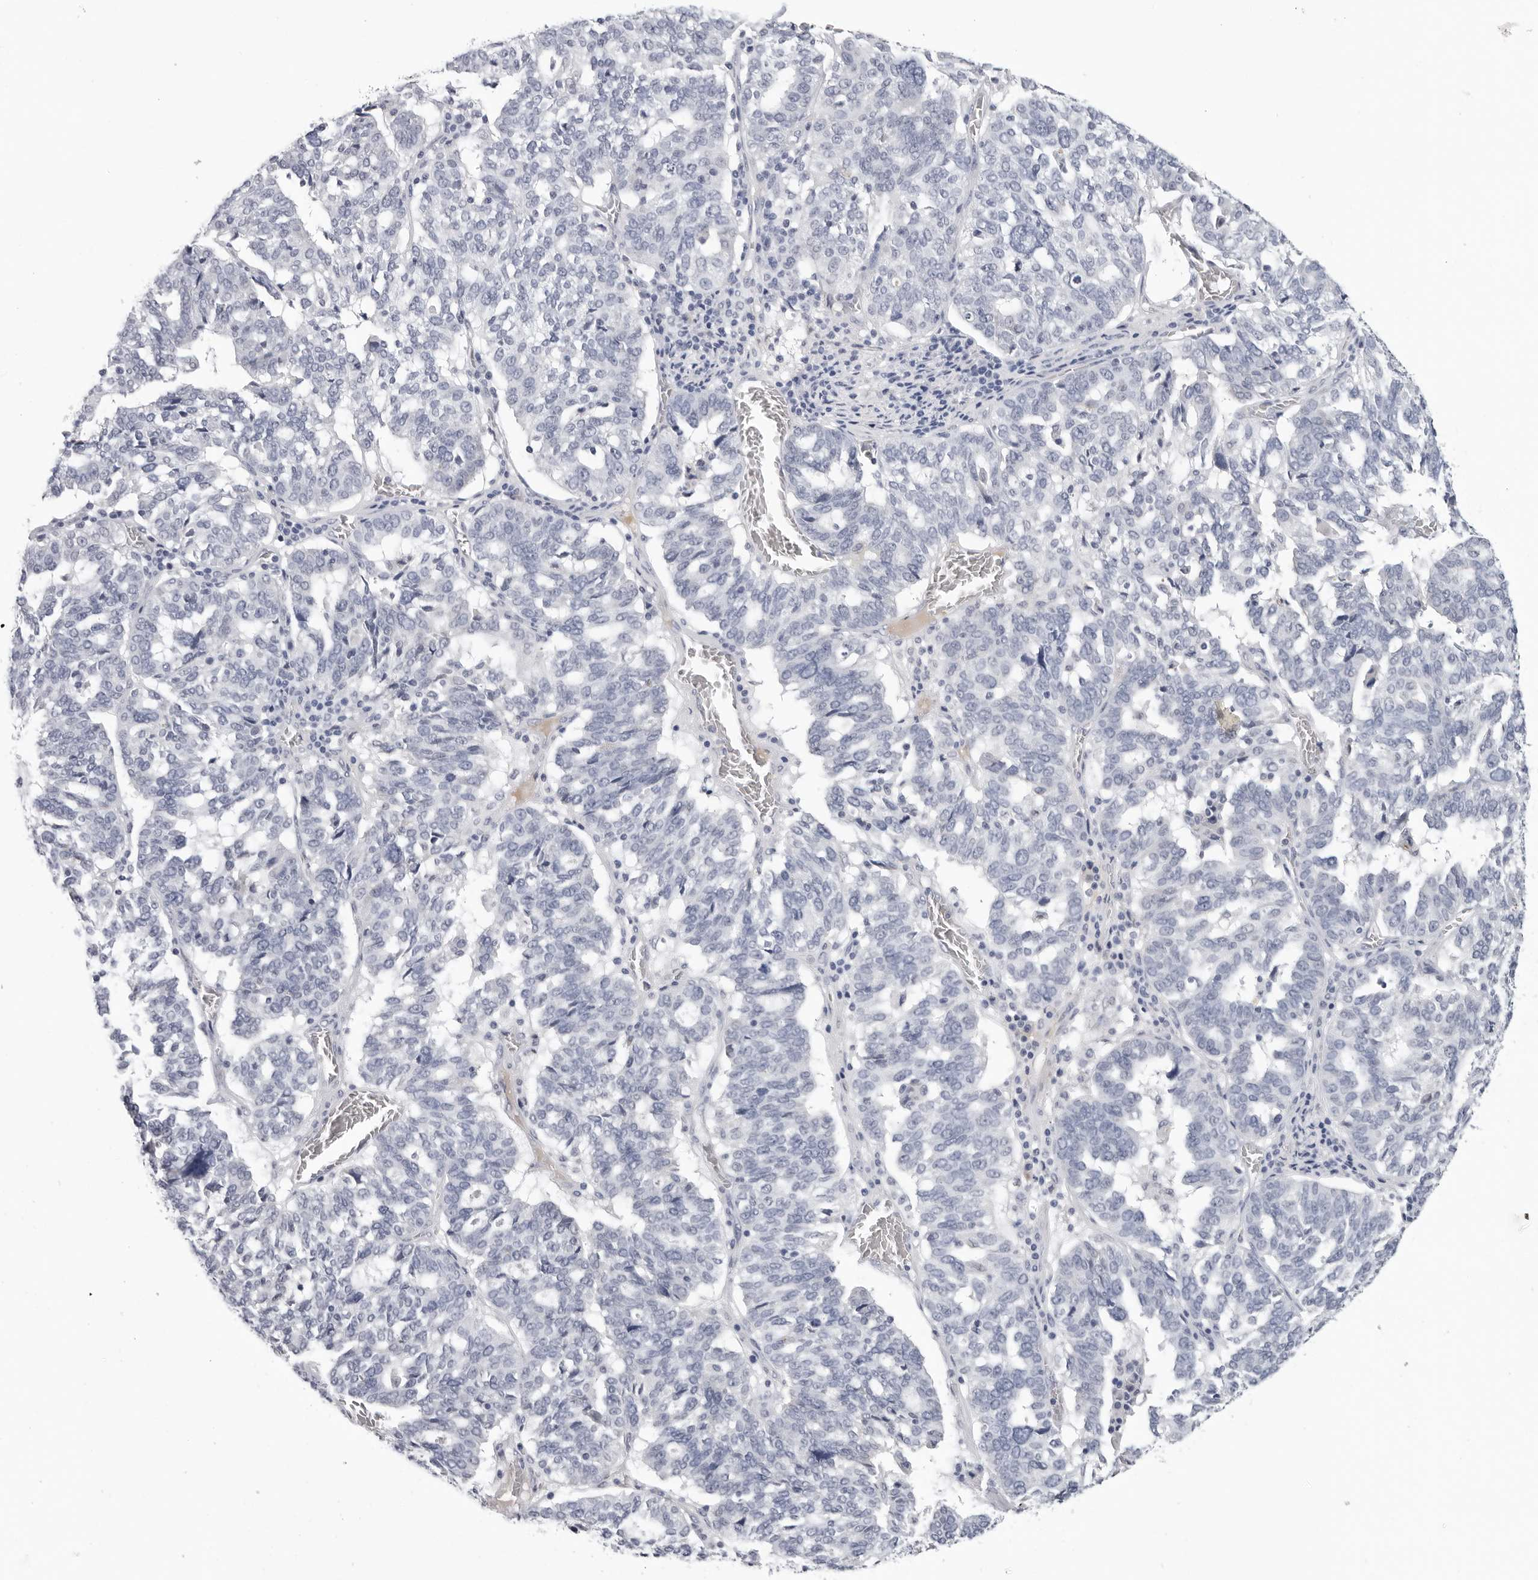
{"staining": {"intensity": "negative", "quantity": "none", "location": "none"}, "tissue": "ovarian cancer", "cell_type": "Tumor cells", "image_type": "cancer", "snomed": [{"axis": "morphology", "description": "Cystadenocarcinoma, serous, NOS"}, {"axis": "topography", "description": "Ovary"}], "caption": "An image of human ovarian cancer is negative for staining in tumor cells.", "gene": "ZNF502", "patient": {"sex": "female", "age": 59}}